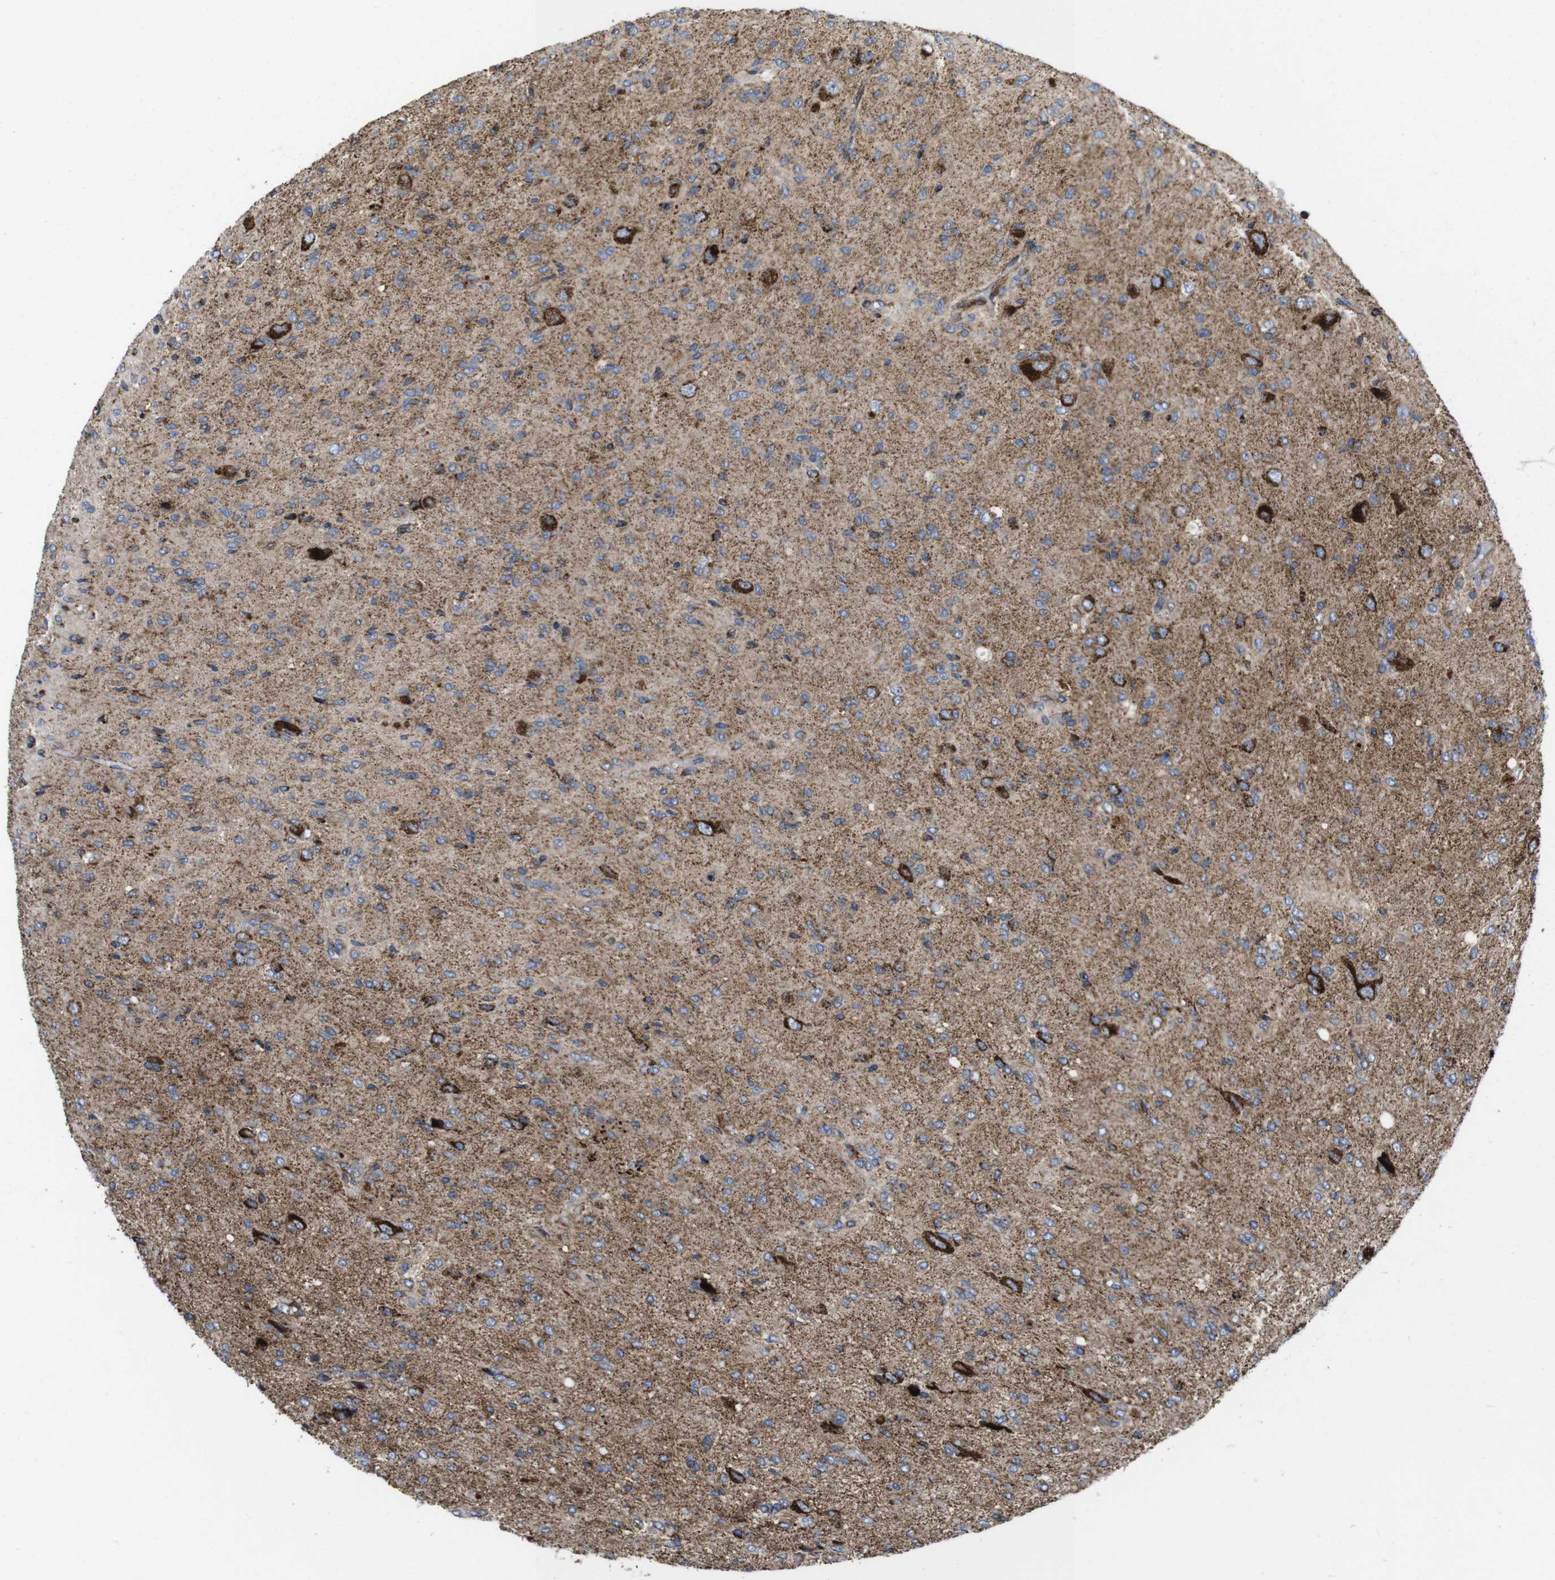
{"staining": {"intensity": "strong", "quantity": "<25%", "location": "cytoplasmic/membranous"}, "tissue": "glioma", "cell_type": "Tumor cells", "image_type": "cancer", "snomed": [{"axis": "morphology", "description": "Glioma, malignant, High grade"}, {"axis": "topography", "description": "Brain"}], "caption": "Human malignant glioma (high-grade) stained for a protein (brown) reveals strong cytoplasmic/membranous positive expression in about <25% of tumor cells.", "gene": "TMEM192", "patient": {"sex": "female", "age": 59}}